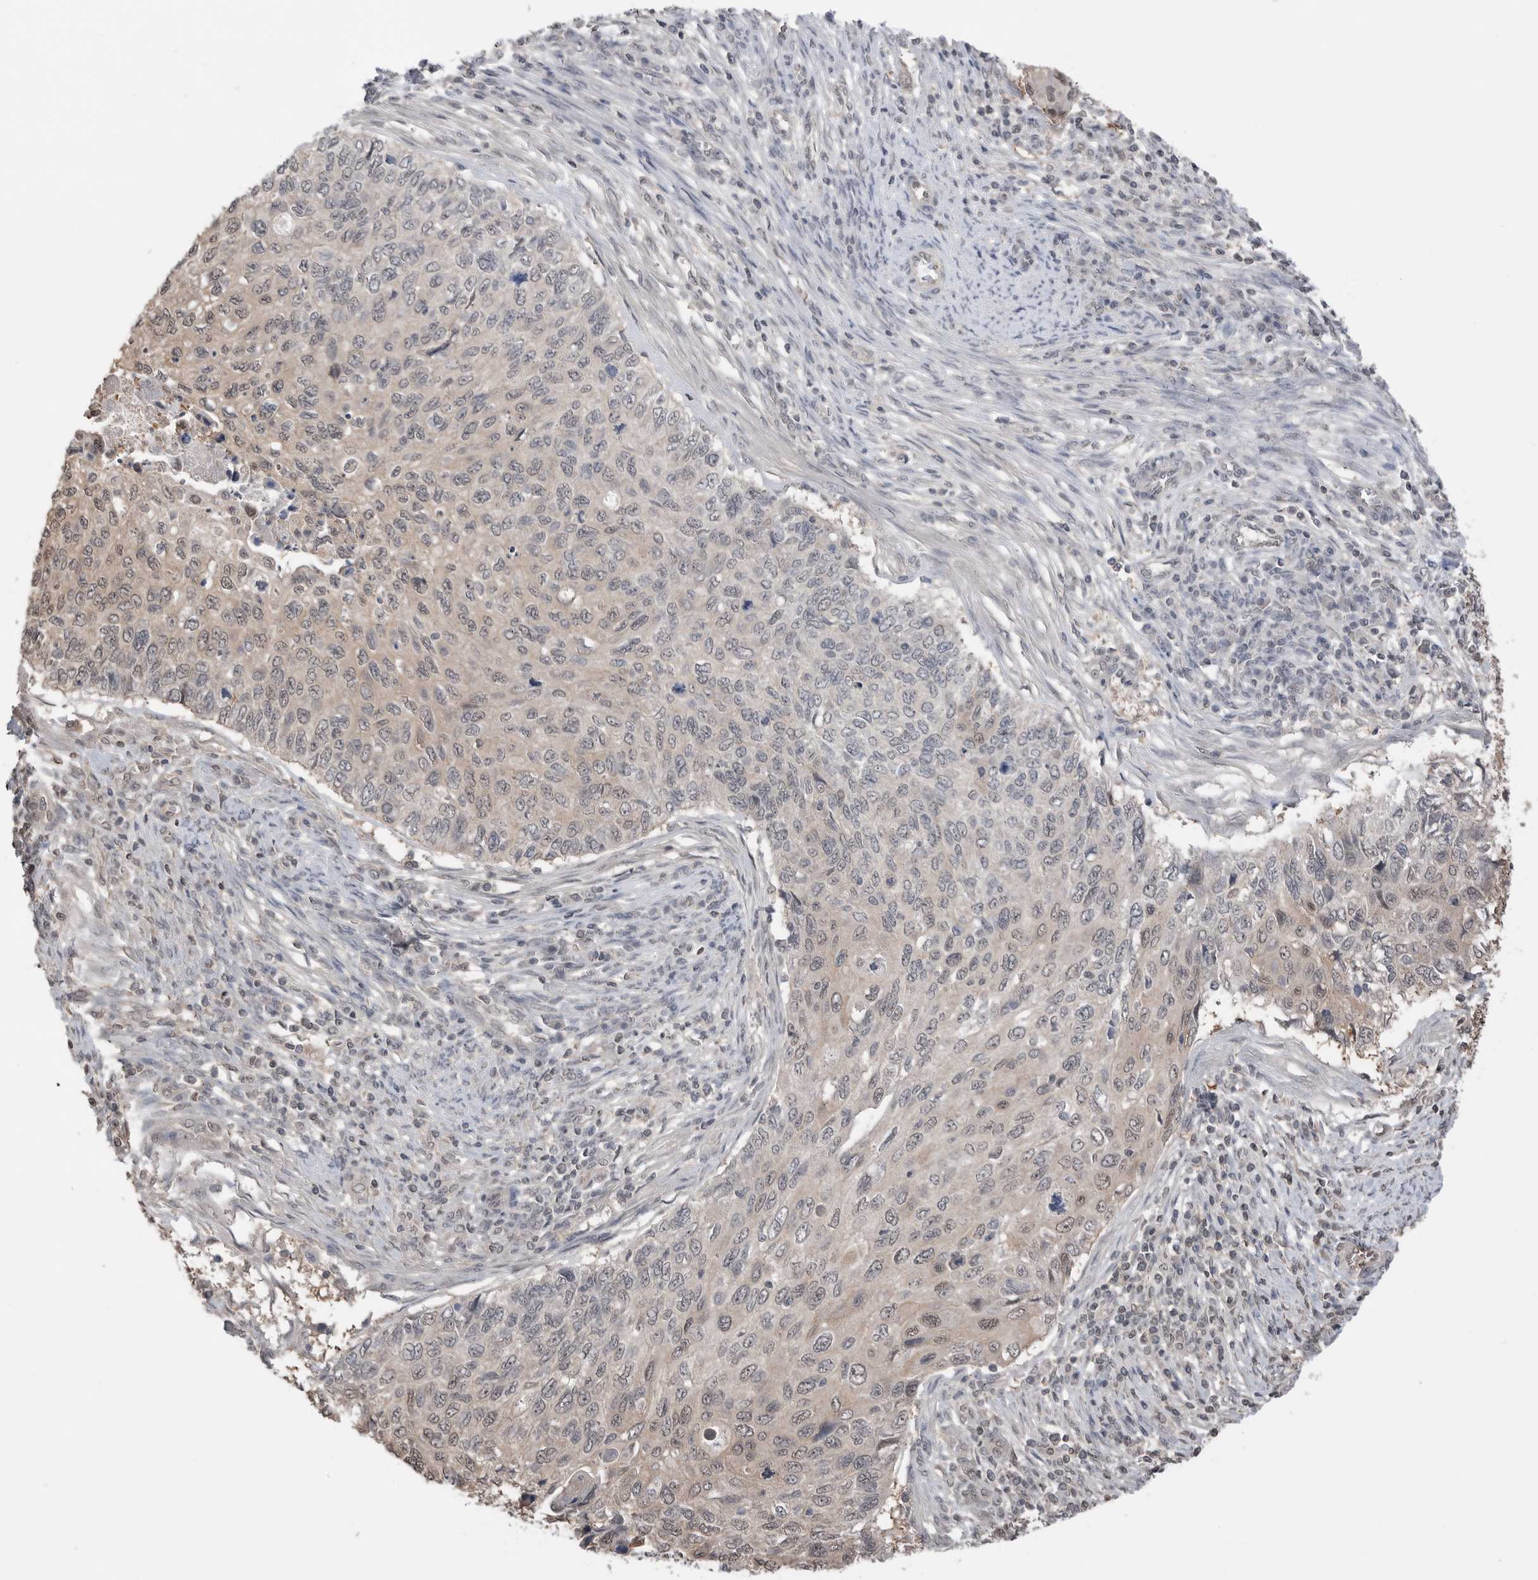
{"staining": {"intensity": "weak", "quantity": "25%-75%", "location": "nuclear"}, "tissue": "cervical cancer", "cell_type": "Tumor cells", "image_type": "cancer", "snomed": [{"axis": "morphology", "description": "Squamous cell carcinoma, NOS"}, {"axis": "topography", "description": "Cervix"}], "caption": "Human squamous cell carcinoma (cervical) stained for a protein (brown) demonstrates weak nuclear positive expression in approximately 25%-75% of tumor cells.", "gene": "PEAK1", "patient": {"sex": "female", "age": 70}}